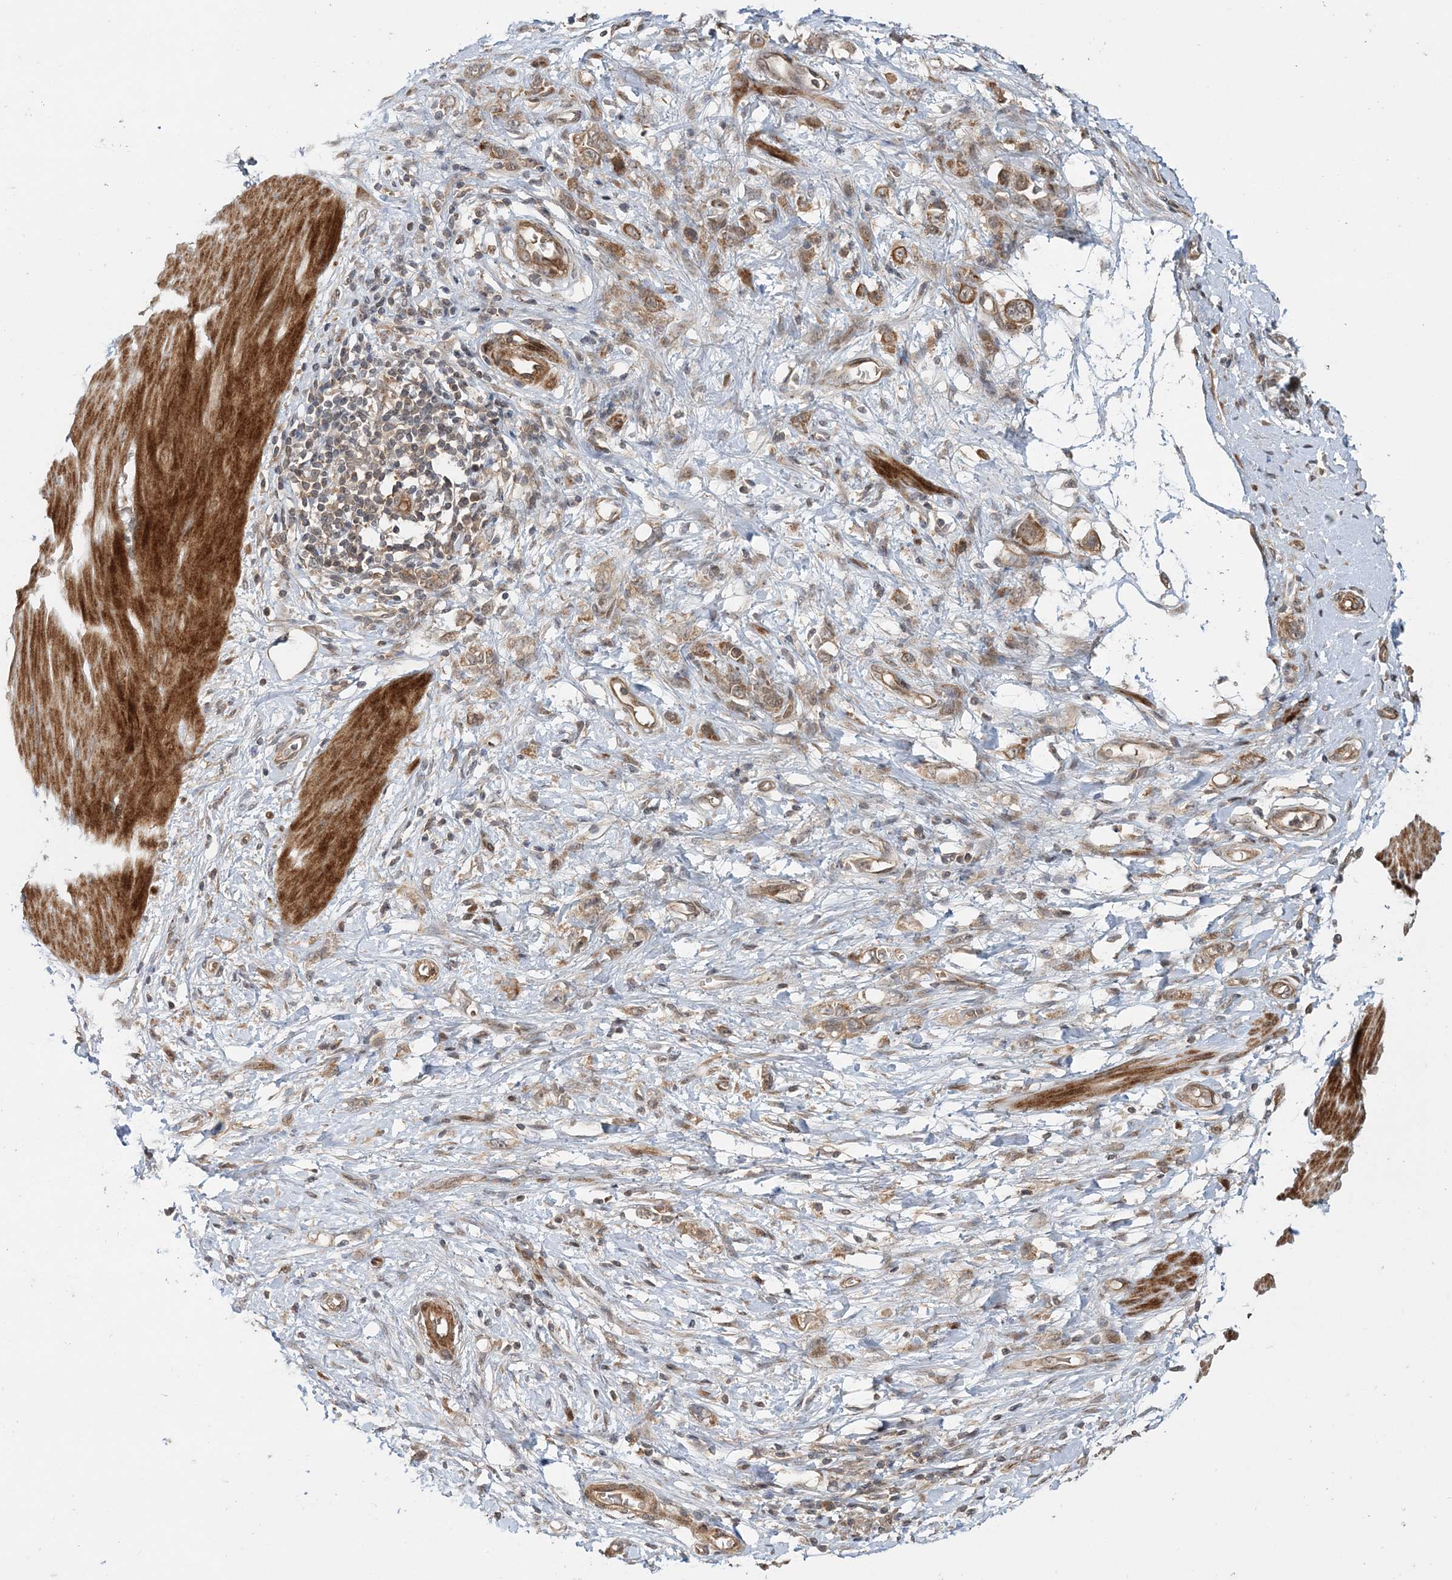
{"staining": {"intensity": "weak", "quantity": ">75%", "location": "cytoplasmic/membranous"}, "tissue": "stomach cancer", "cell_type": "Tumor cells", "image_type": "cancer", "snomed": [{"axis": "morphology", "description": "Adenocarcinoma, NOS"}, {"axis": "topography", "description": "Stomach"}], "caption": "Stomach cancer tissue reveals weak cytoplasmic/membranous expression in approximately >75% of tumor cells, visualized by immunohistochemistry.", "gene": "UBTD2", "patient": {"sex": "female", "age": 76}}